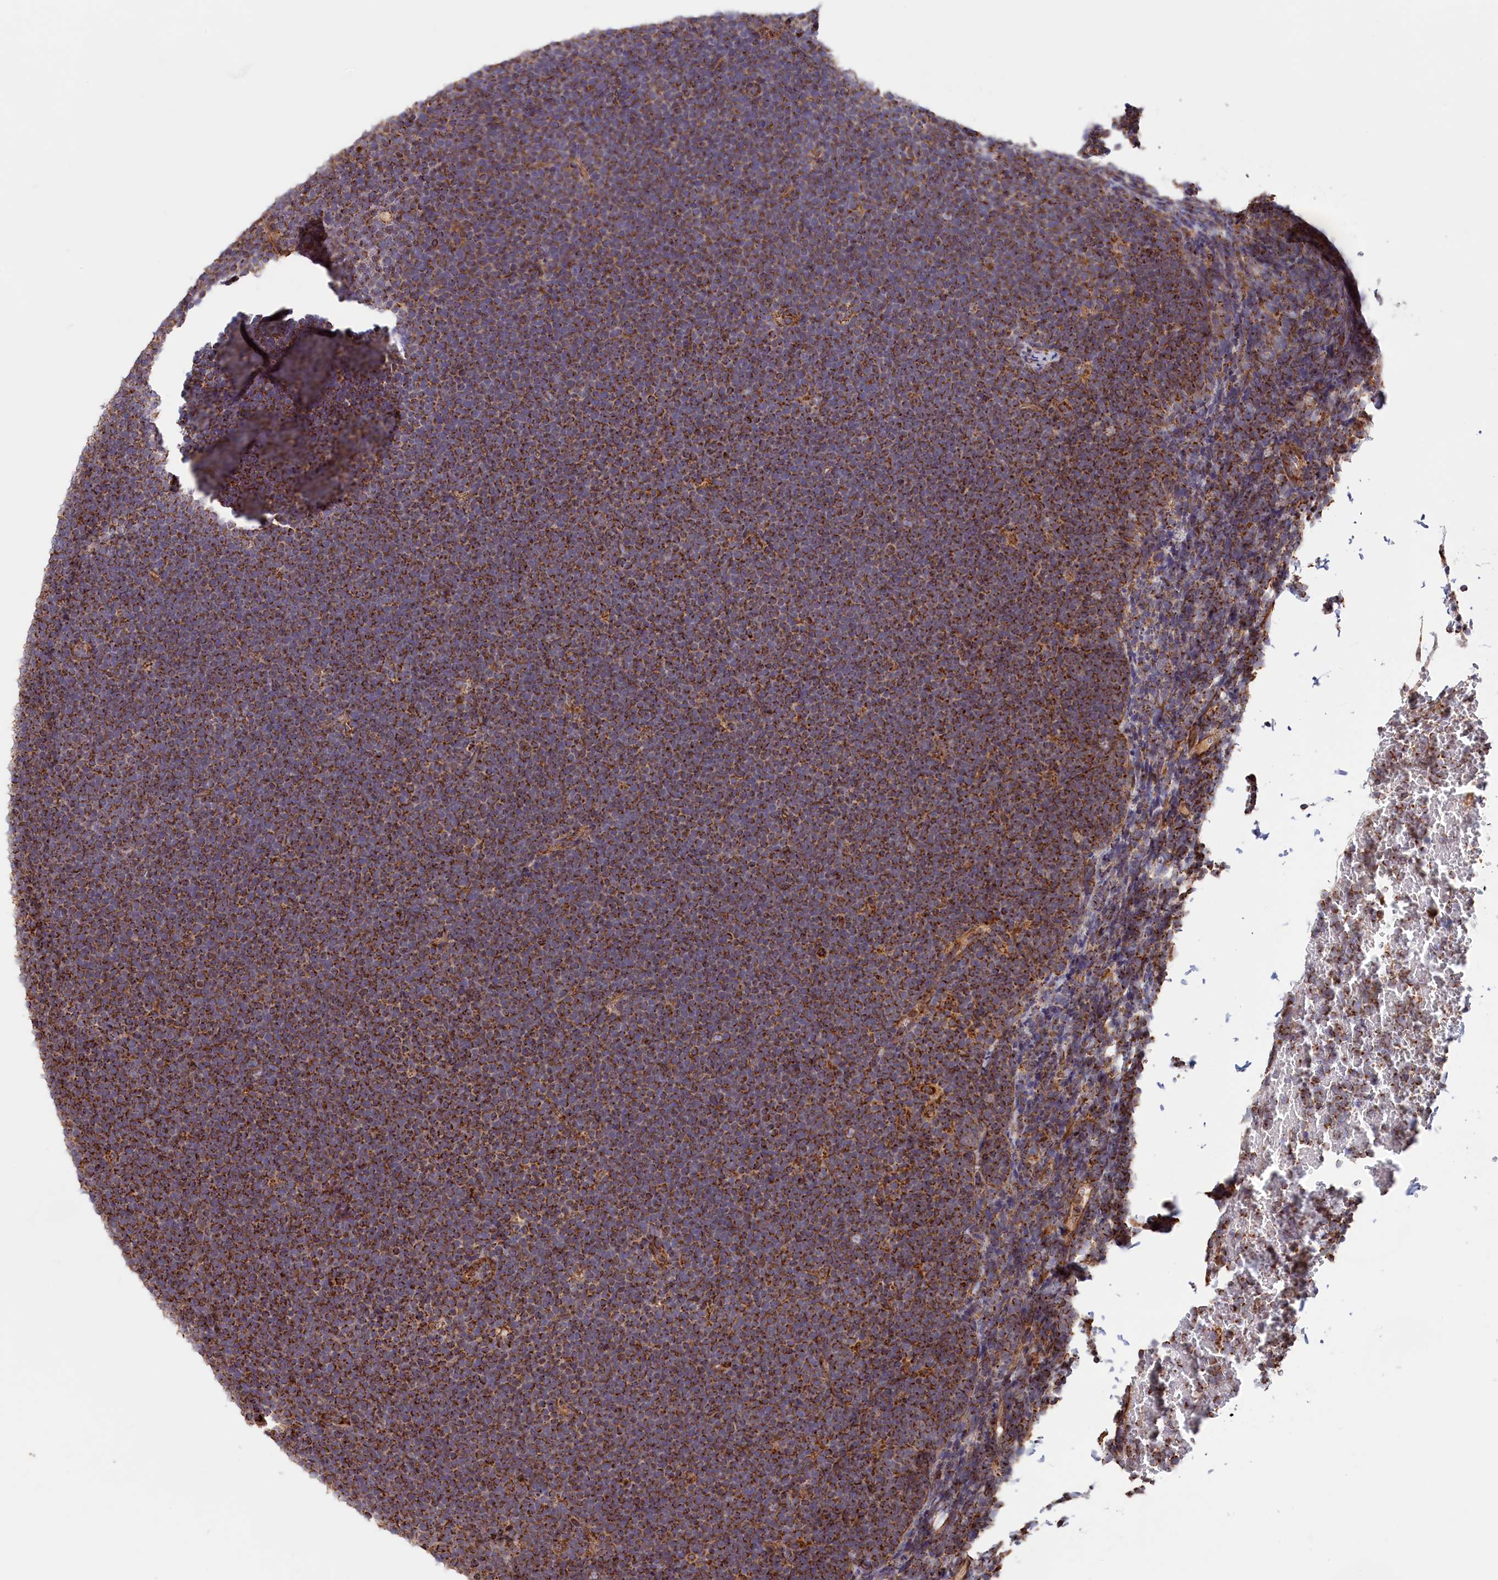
{"staining": {"intensity": "strong", "quantity": ">75%", "location": "cytoplasmic/membranous"}, "tissue": "lymphoma", "cell_type": "Tumor cells", "image_type": "cancer", "snomed": [{"axis": "morphology", "description": "Malignant lymphoma, non-Hodgkin's type, High grade"}, {"axis": "topography", "description": "Lymph node"}], "caption": "Strong cytoplasmic/membranous positivity is identified in approximately >75% of tumor cells in lymphoma.", "gene": "MACROD1", "patient": {"sex": "male", "age": 13}}